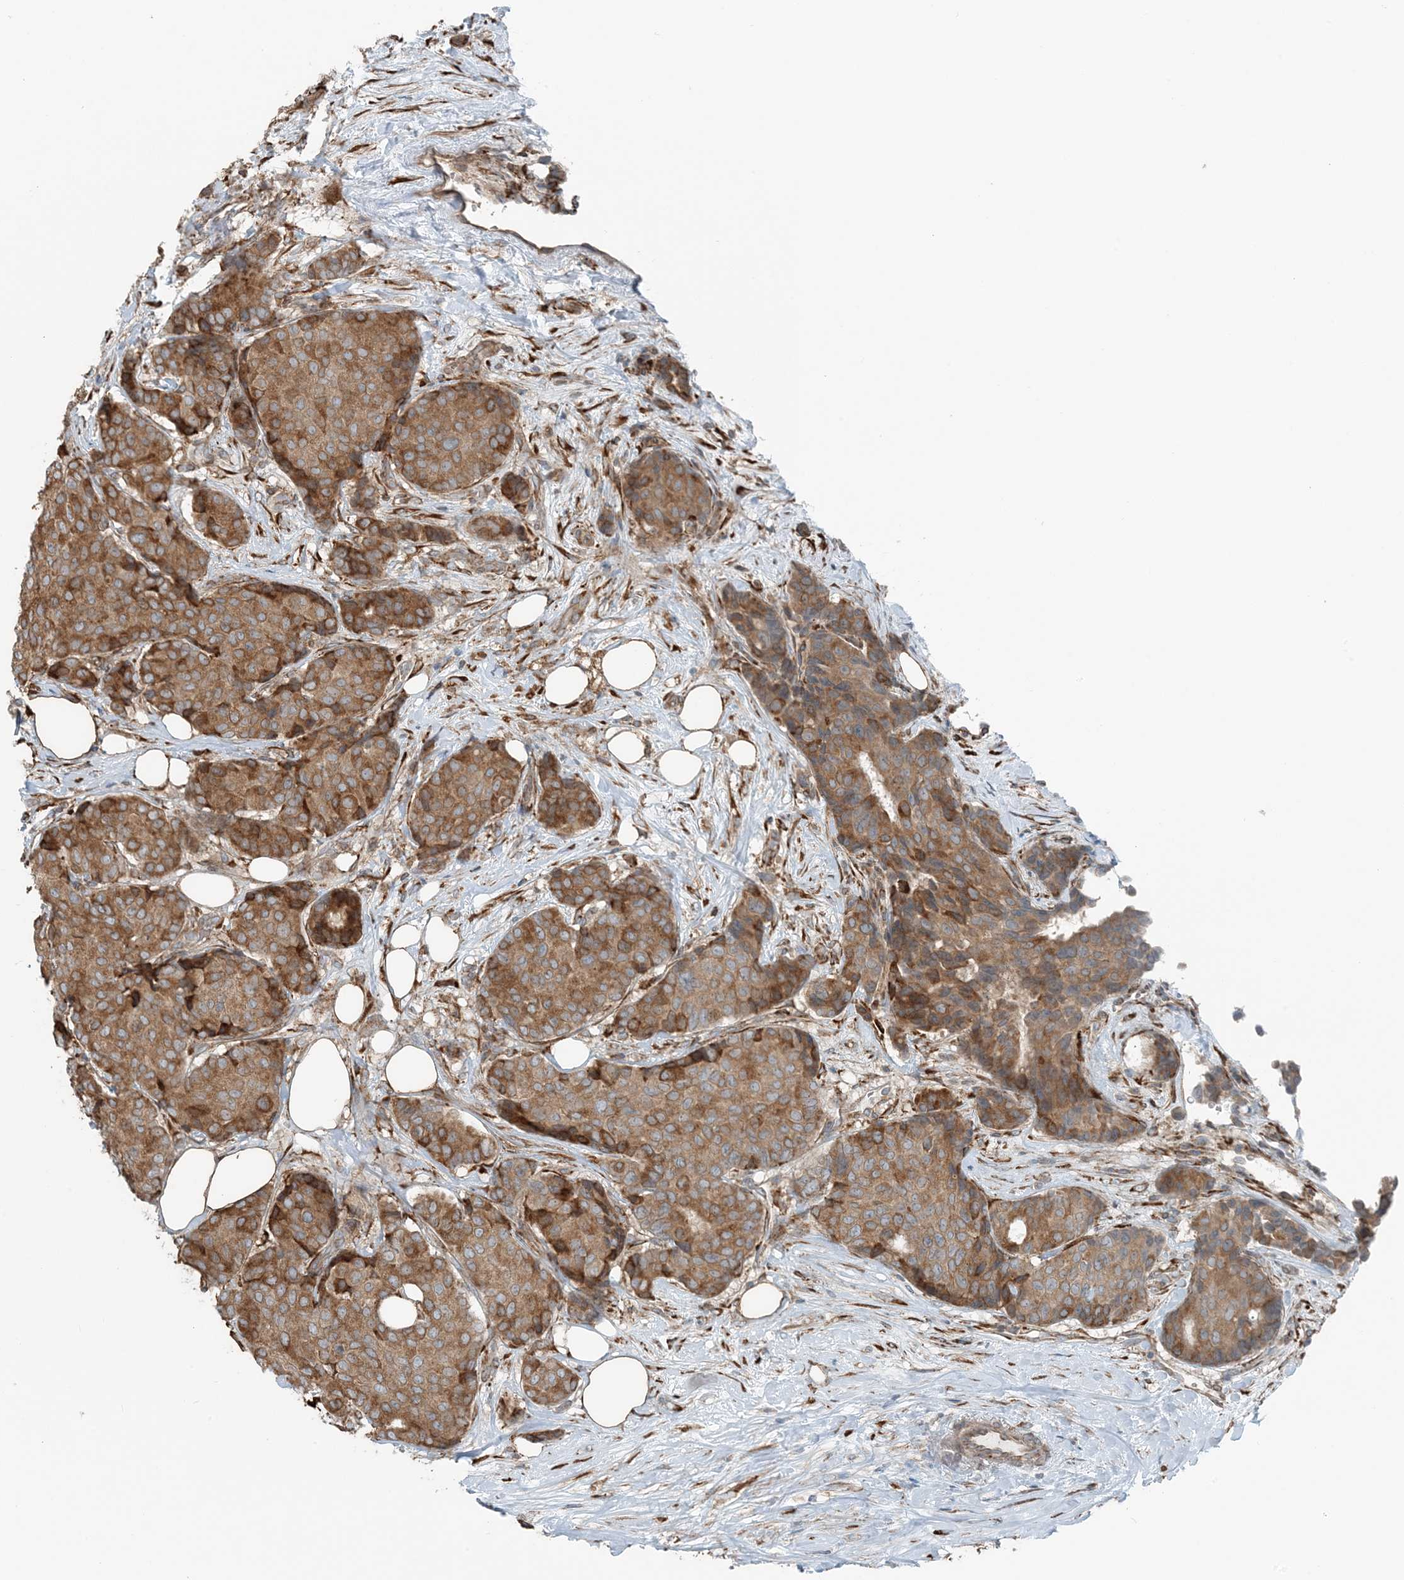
{"staining": {"intensity": "moderate", "quantity": ">75%", "location": "cytoplasmic/membranous"}, "tissue": "breast cancer", "cell_type": "Tumor cells", "image_type": "cancer", "snomed": [{"axis": "morphology", "description": "Duct carcinoma"}, {"axis": "topography", "description": "Breast"}], "caption": "IHC micrograph of breast cancer stained for a protein (brown), which exhibits medium levels of moderate cytoplasmic/membranous staining in about >75% of tumor cells.", "gene": "CERKL", "patient": {"sex": "female", "age": 75}}